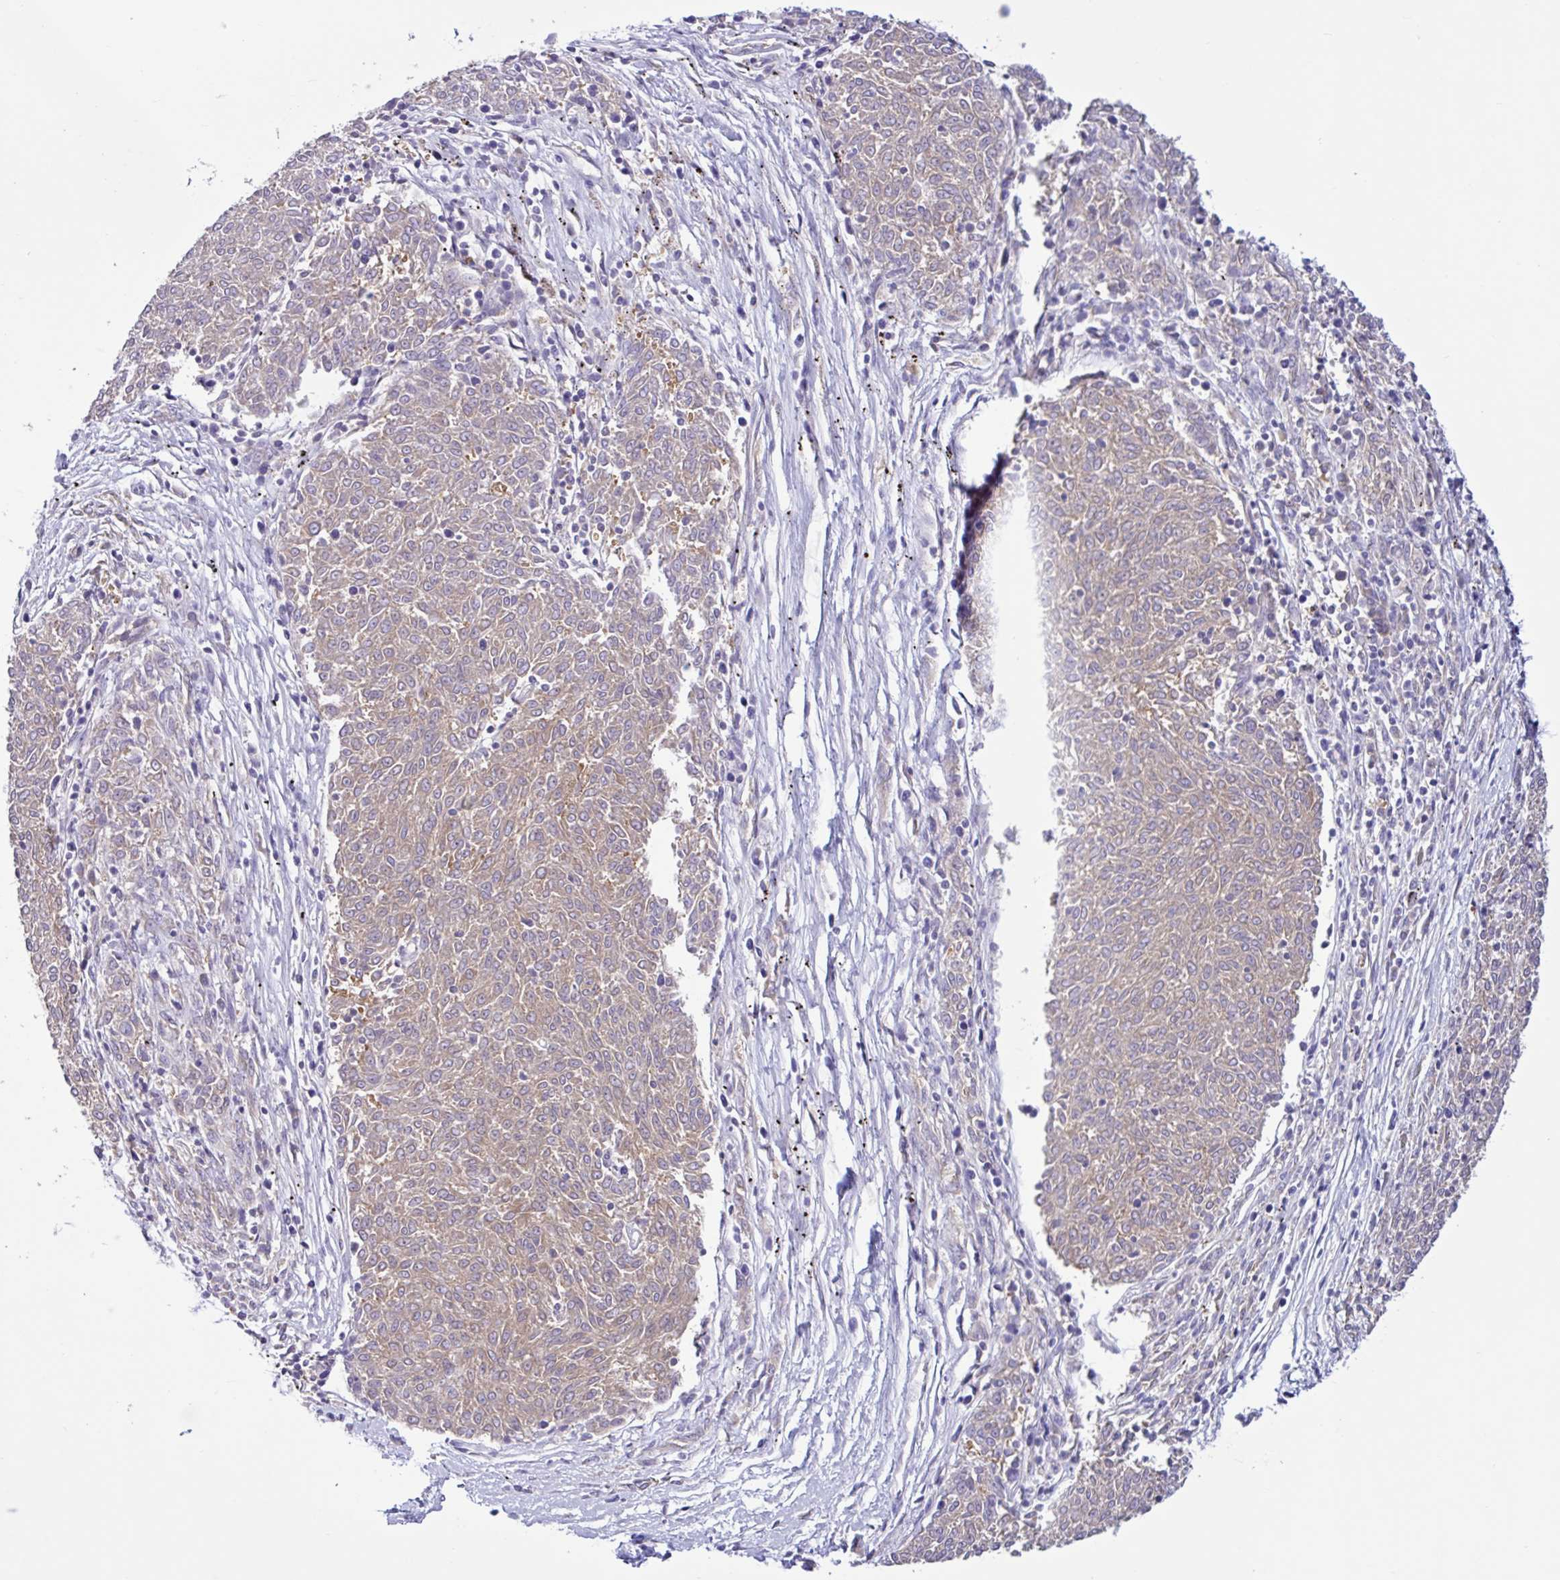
{"staining": {"intensity": "weak", "quantity": ">75%", "location": "cytoplasmic/membranous"}, "tissue": "melanoma", "cell_type": "Tumor cells", "image_type": "cancer", "snomed": [{"axis": "morphology", "description": "Malignant melanoma, NOS"}, {"axis": "topography", "description": "Skin"}], "caption": "Human malignant melanoma stained with a brown dye shows weak cytoplasmic/membranous positive staining in about >75% of tumor cells.", "gene": "LARS1", "patient": {"sex": "female", "age": 72}}